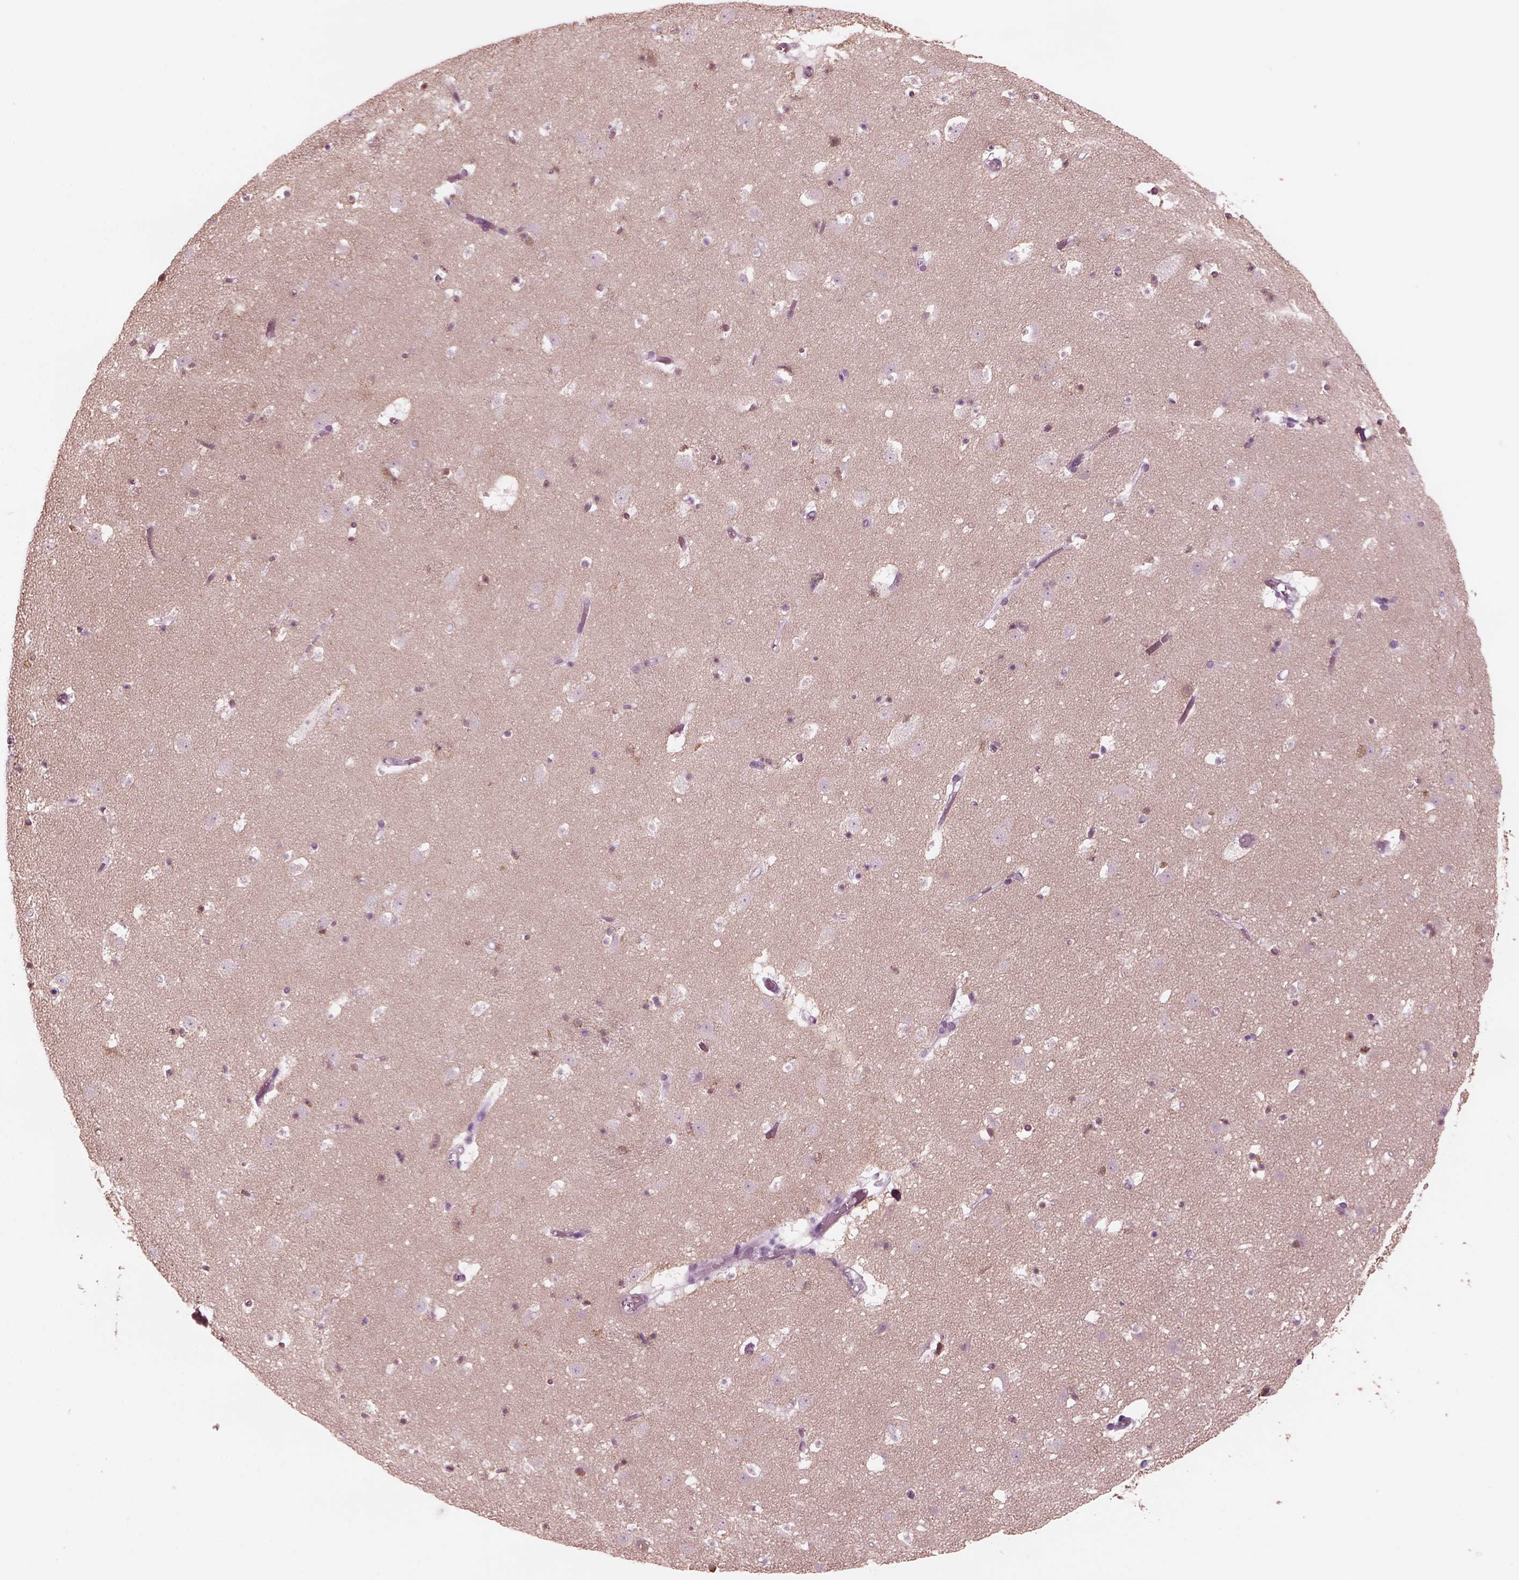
{"staining": {"intensity": "negative", "quantity": "none", "location": "none"}, "tissue": "caudate", "cell_type": "Glial cells", "image_type": "normal", "snomed": [{"axis": "morphology", "description": "Normal tissue, NOS"}, {"axis": "topography", "description": "Lateral ventricle wall"}], "caption": "IHC of normal human caudate exhibits no positivity in glial cells.", "gene": "GRM6", "patient": {"sex": "female", "age": 42}}